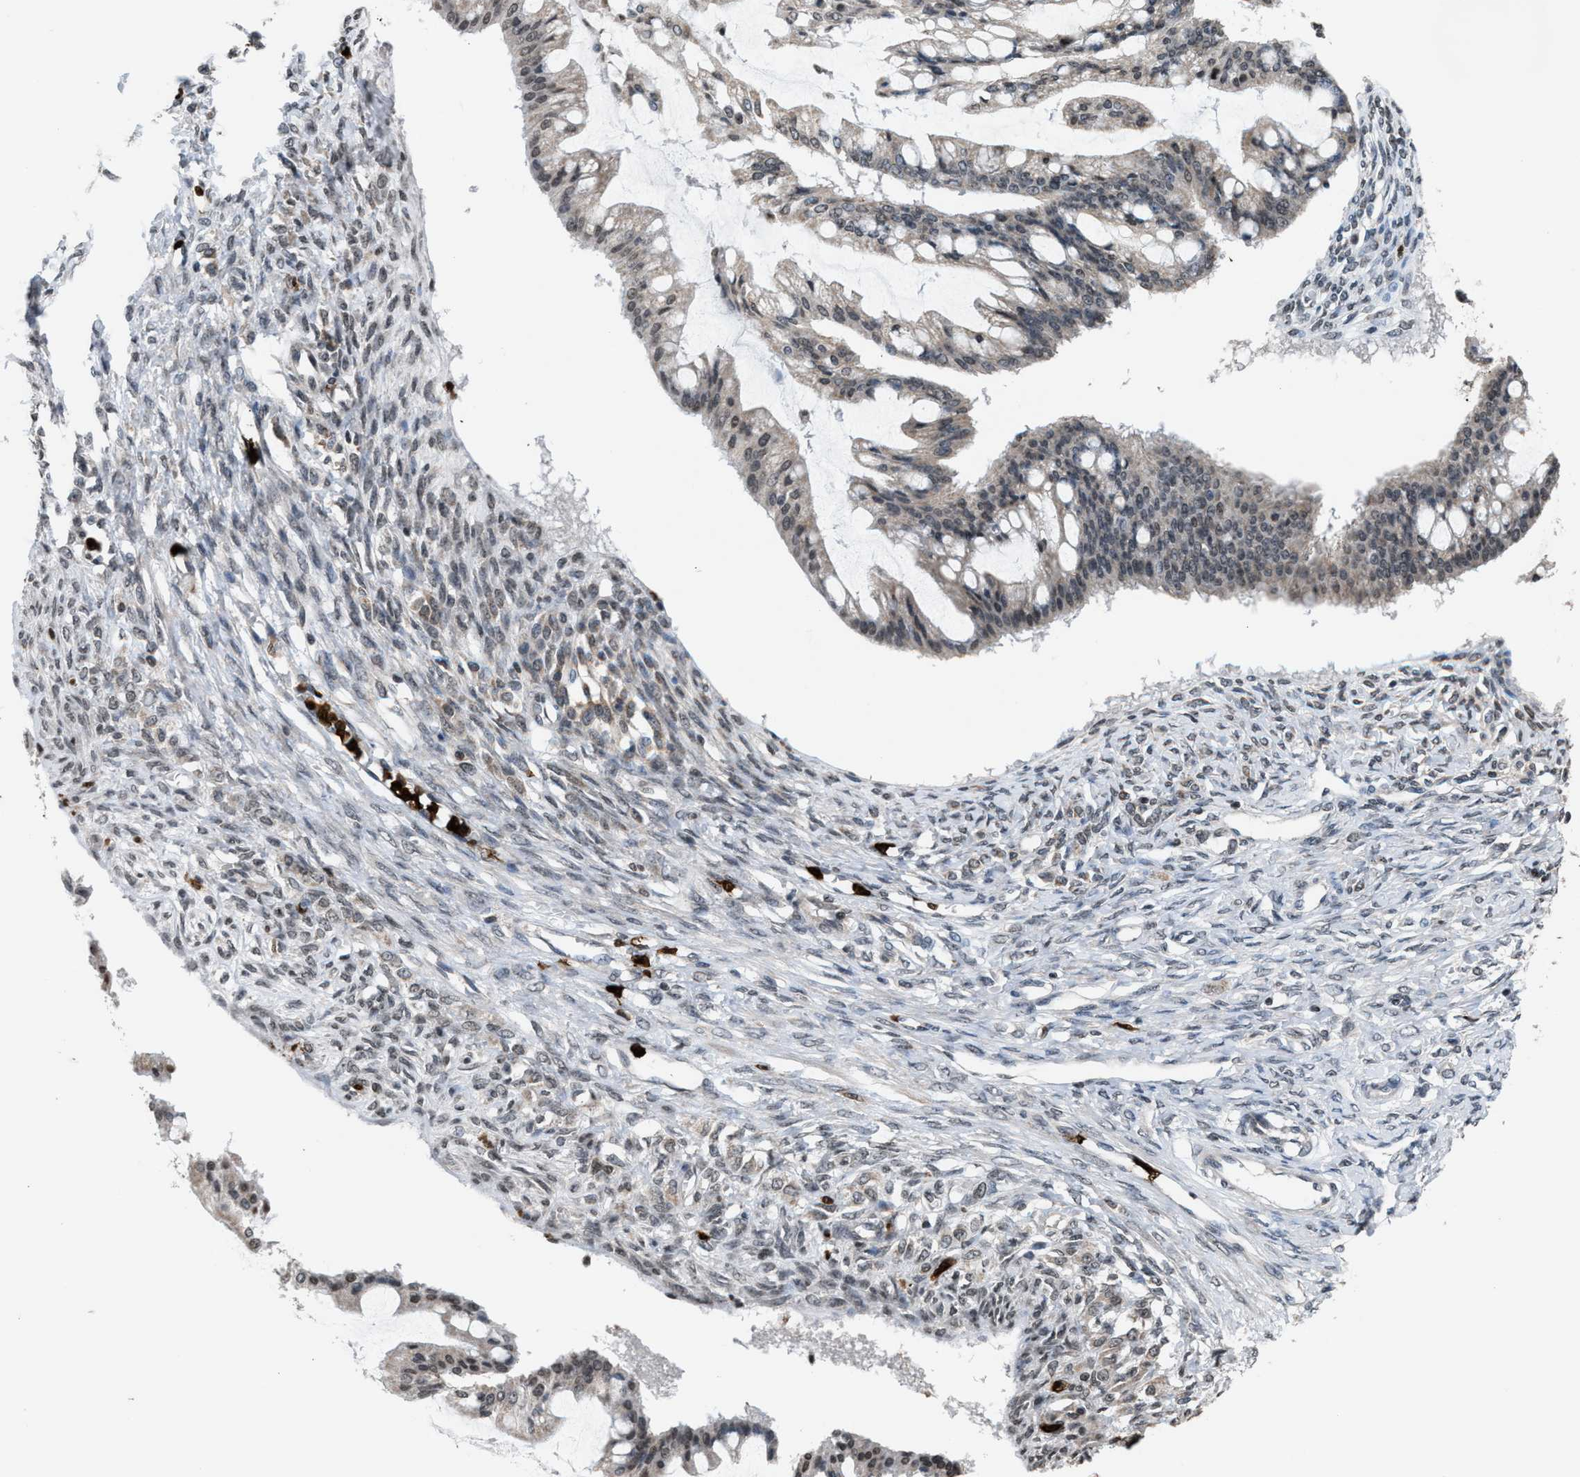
{"staining": {"intensity": "weak", "quantity": "<25%", "location": "nuclear"}, "tissue": "ovarian cancer", "cell_type": "Tumor cells", "image_type": "cancer", "snomed": [{"axis": "morphology", "description": "Cystadenocarcinoma, mucinous, NOS"}, {"axis": "topography", "description": "Ovary"}], "caption": "Tumor cells are negative for brown protein staining in ovarian cancer.", "gene": "PRUNE2", "patient": {"sex": "female", "age": 73}}